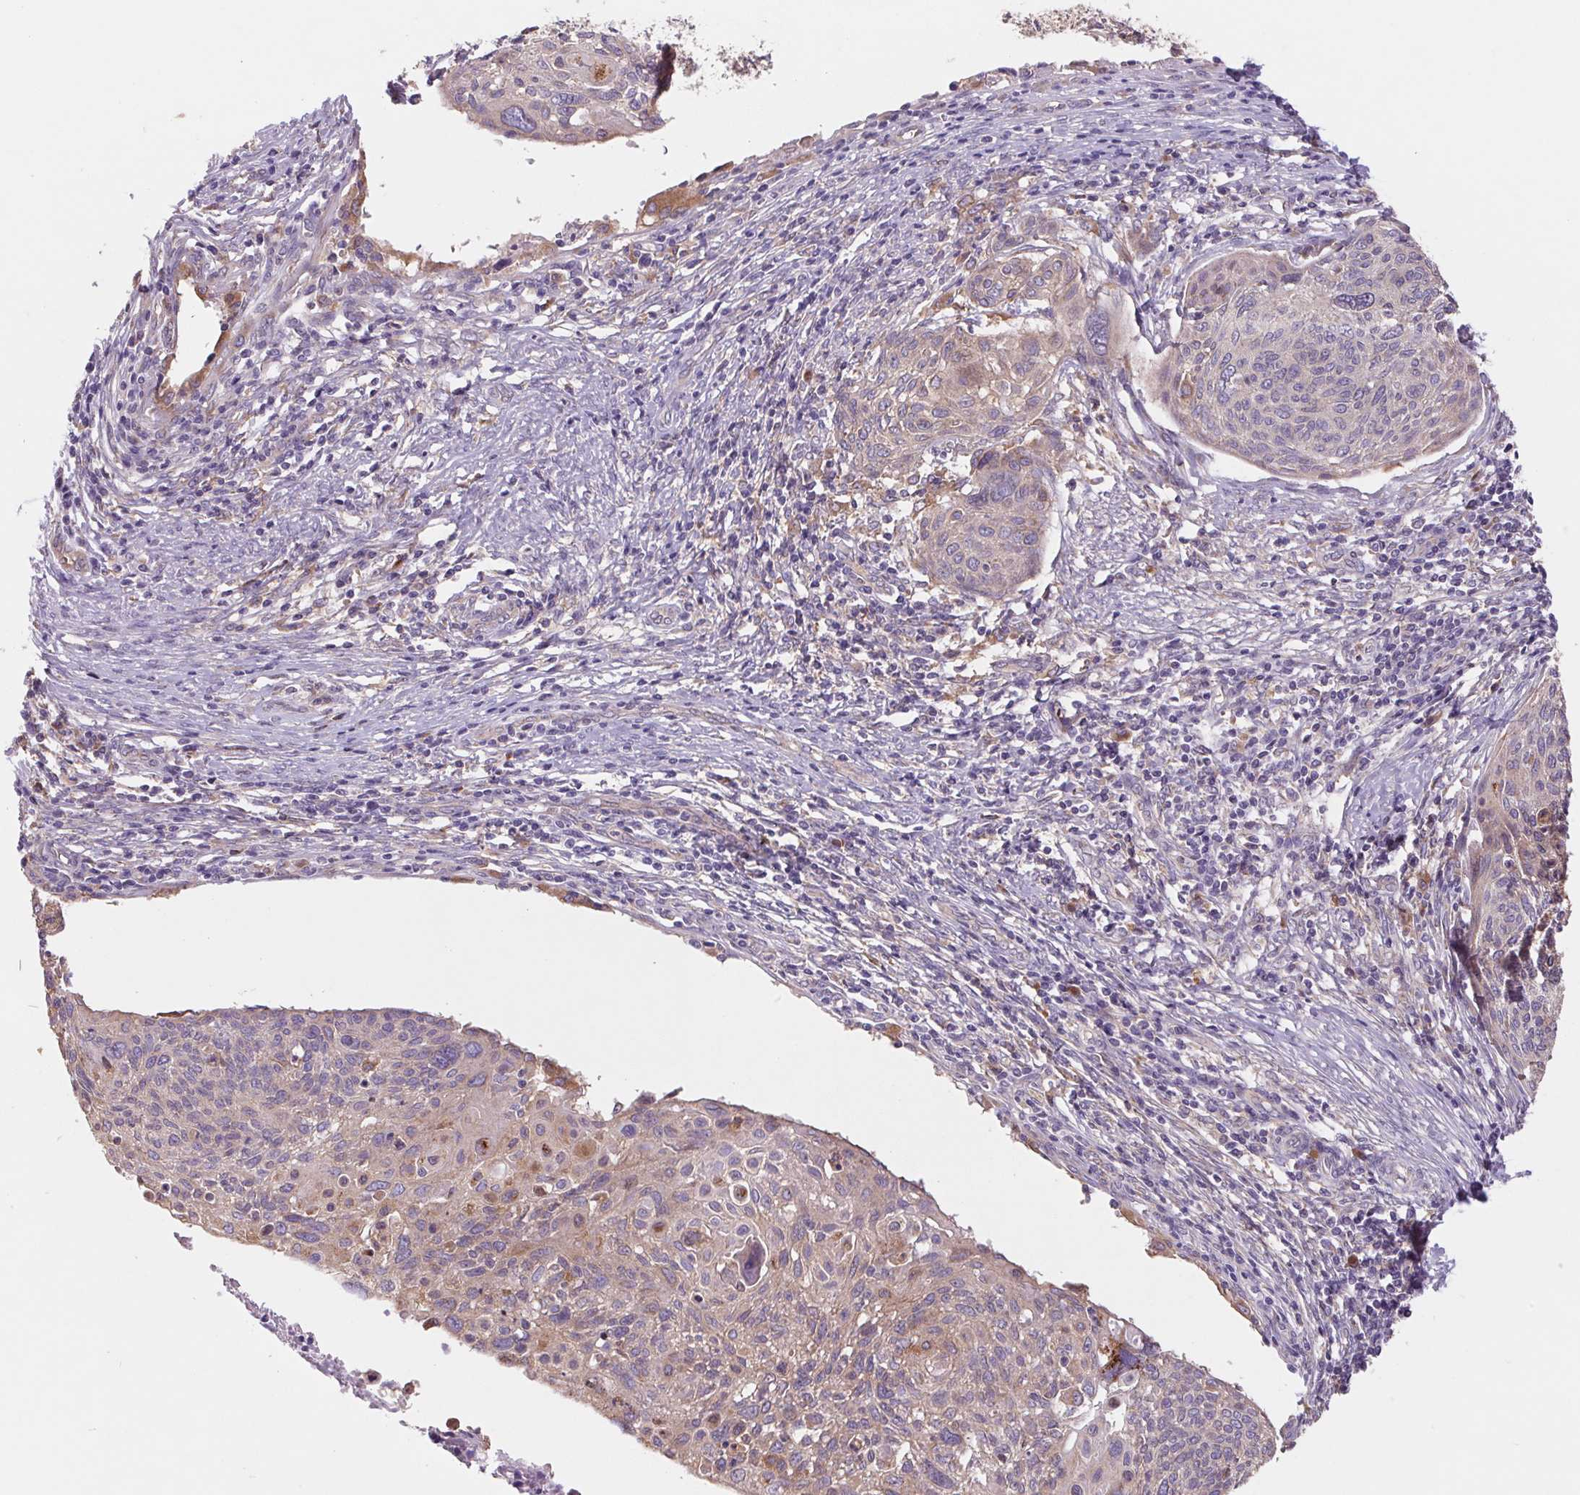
{"staining": {"intensity": "weak", "quantity": "<25%", "location": "cytoplasmic/membranous"}, "tissue": "cervical cancer", "cell_type": "Tumor cells", "image_type": "cancer", "snomed": [{"axis": "morphology", "description": "Squamous cell carcinoma, NOS"}, {"axis": "topography", "description": "Cervix"}], "caption": "Image shows no protein positivity in tumor cells of squamous cell carcinoma (cervical) tissue.", "gene": "RAB1A", "patient": {"sex": "female", "age": 49}}